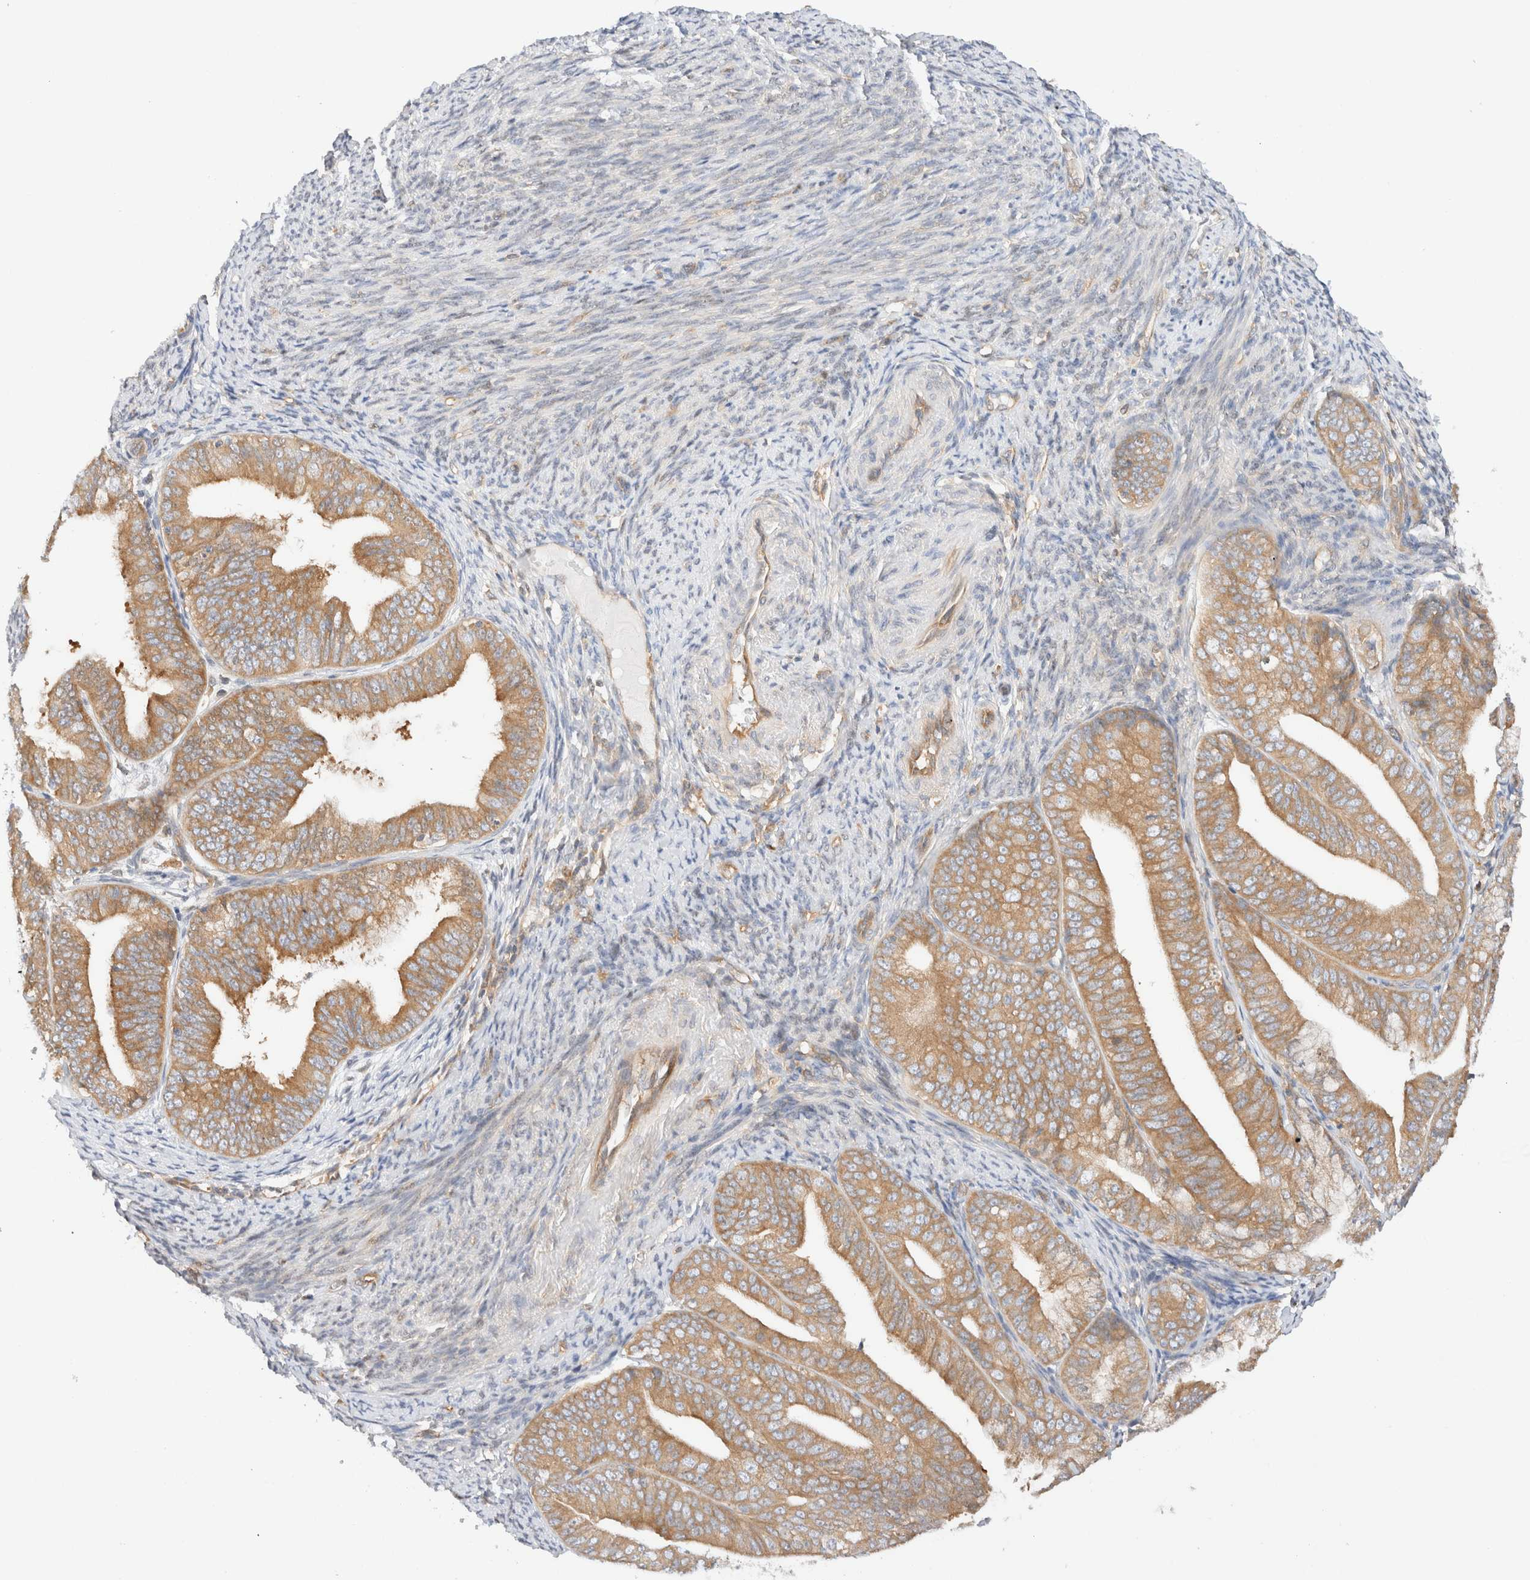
{"staining": {"intensity": "moderate", "quantity": ">75%", "location": "cytoplasmic/membranous"}, "tissue": "endometrial cancer", "cell_type": "Tumor cells", "image_type": "cancer", "snomed": [{"axis": "morphology", "description": "Adenocarcinoma, NOS"}, {"axis": "topography", "description": "Endometrium"}], "caption": "An IHC micrograph of tumor tissue is shown. Protein staining in brown highlights moderate cytoplasmic/membranous positivity in endometrial cancer within tumor cells. Immunohistochemistry stains the protein in brown and the nuclei are stained blue.", "gene": "RABEP1", "patient": {"sex": "female", "age": 63}}